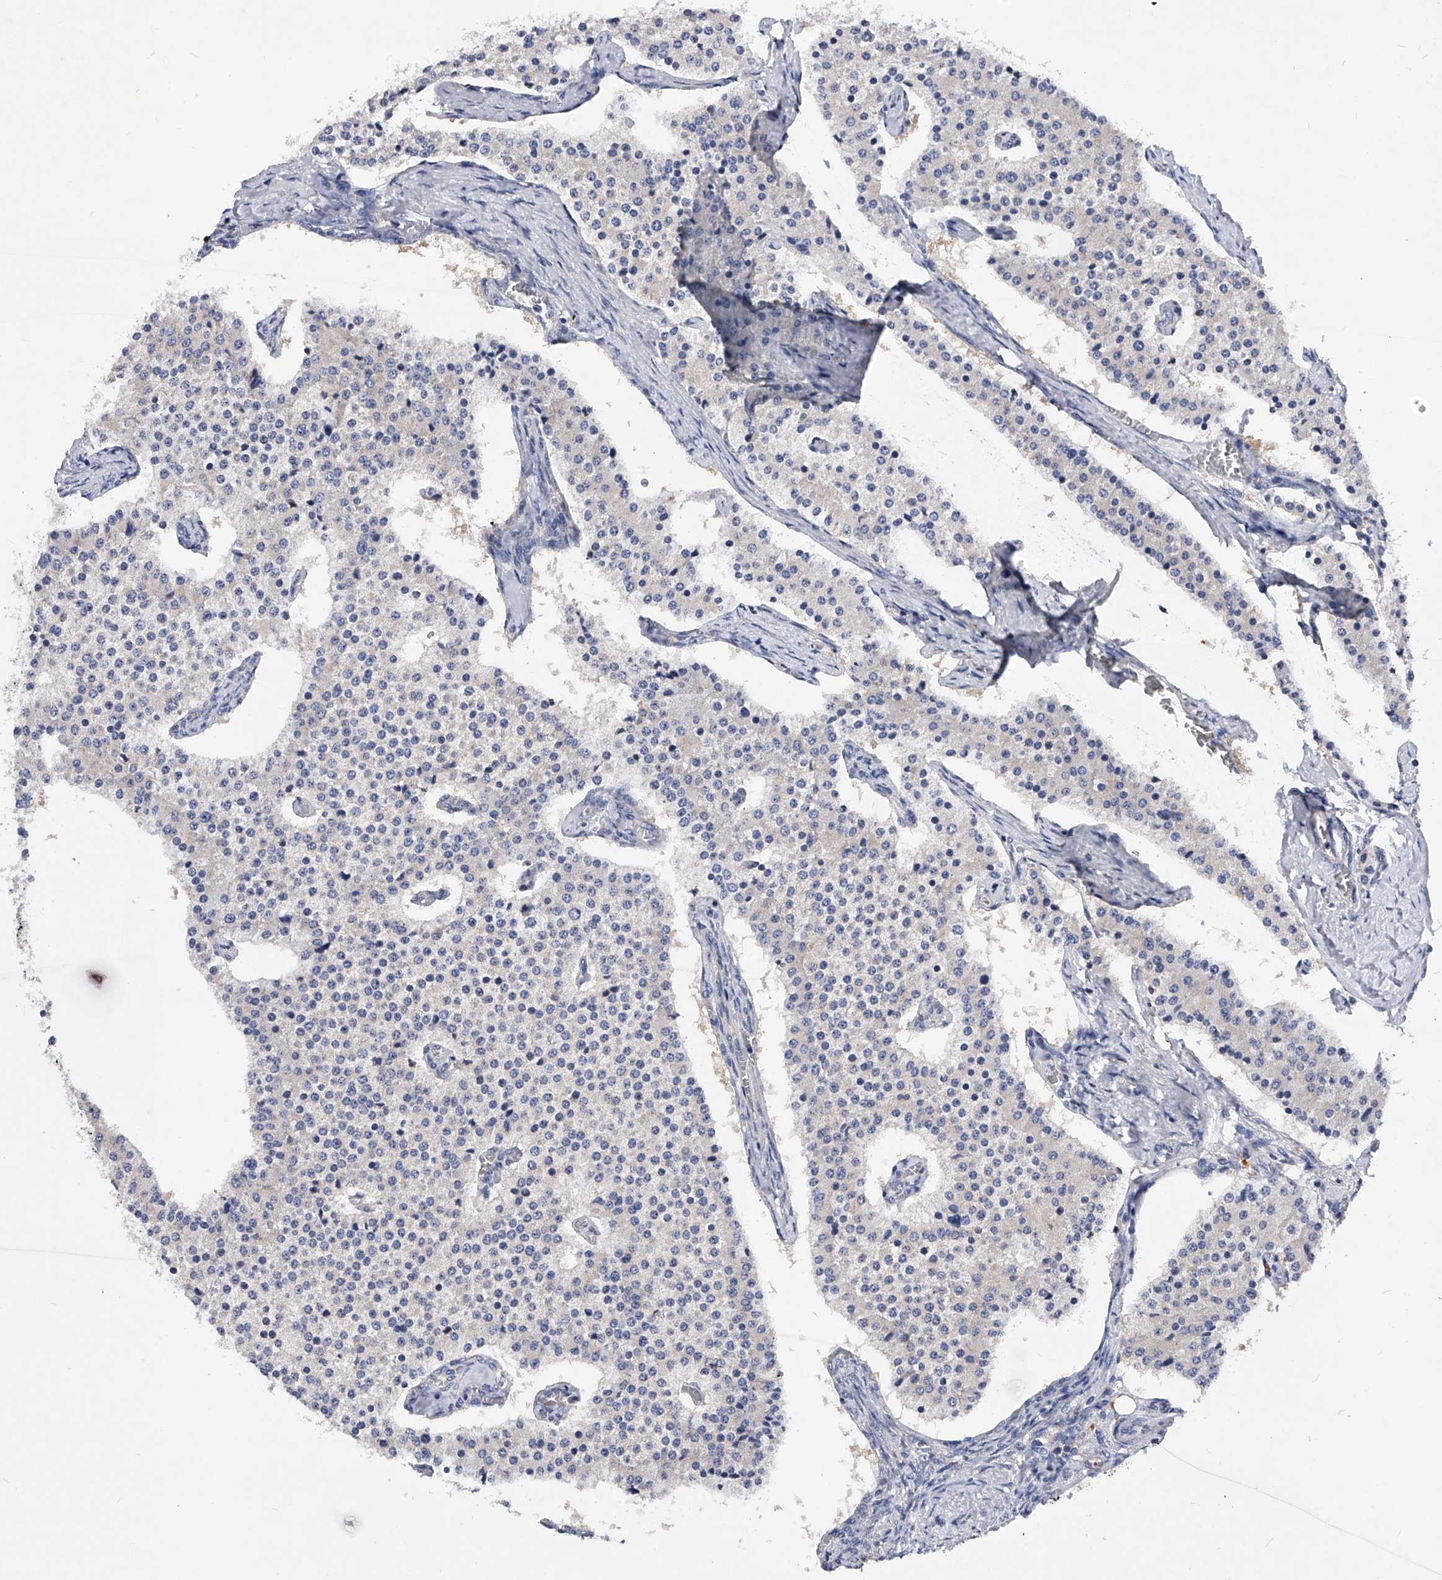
{"staining": {"intensity": "negative", "quantity": "none", "location": "none"}, "tissue": "carcinoid", "cell_type": "Tumor cells", "image_type": "cancer", "snomed": [{"axis": "morphology", "description": "Carcinoid, malignant, NOS"}, {"axis": "topography", "description": "Colon"}], "caption": "Tumor cells are negative for brown protein staining in malignant carcinoid. Brightfield microscopy of IHC stained with DAB (3,3'-diaminobenzidine) (brown) and hematoxylin (blue), captured at high magnification.", "gene": "PPP5C", "patient": {"sex": "female", "age": 52}}